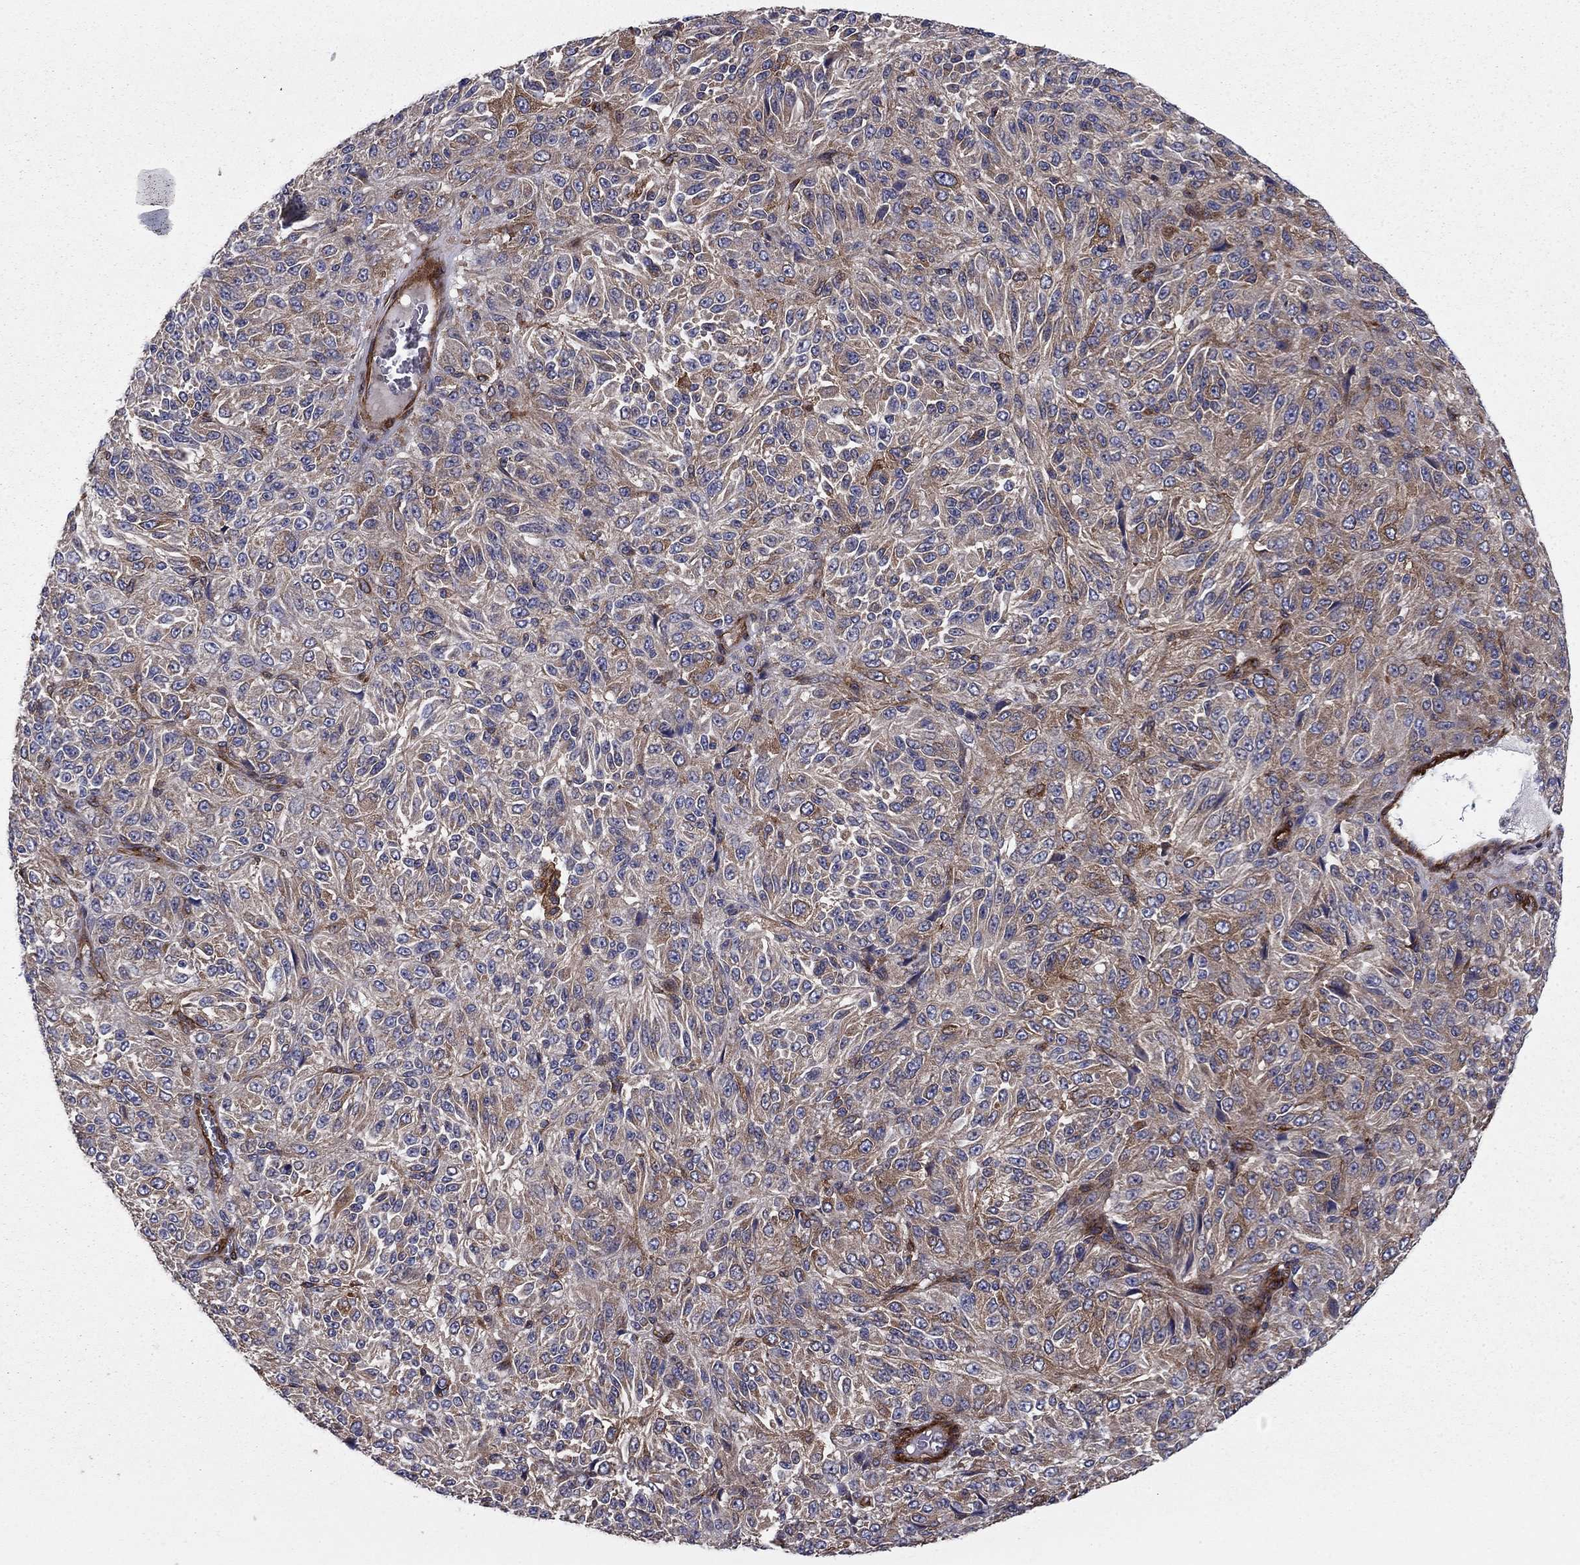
{"staining": {"intensity": "weak", "quantity": "25%-75%", "location": "cytoplasmic/membranous"}, "tissue": "melanoma", "cell_type": "Tumor cells", "image_type": "cancer", "snomed": [{"axis": "morphology", "description": "Malignant melanoma, Metastatic site"}, {"axis": "topography", "description": "Brain"}], "caption": "The micrograph reveals a brown stain indicating the presence of a protein in the cytoplasmic/membranous of tumor cells in melanoma.", "gene": "EHBP1L1", "patient": {"sex": "female", "age": 56}}